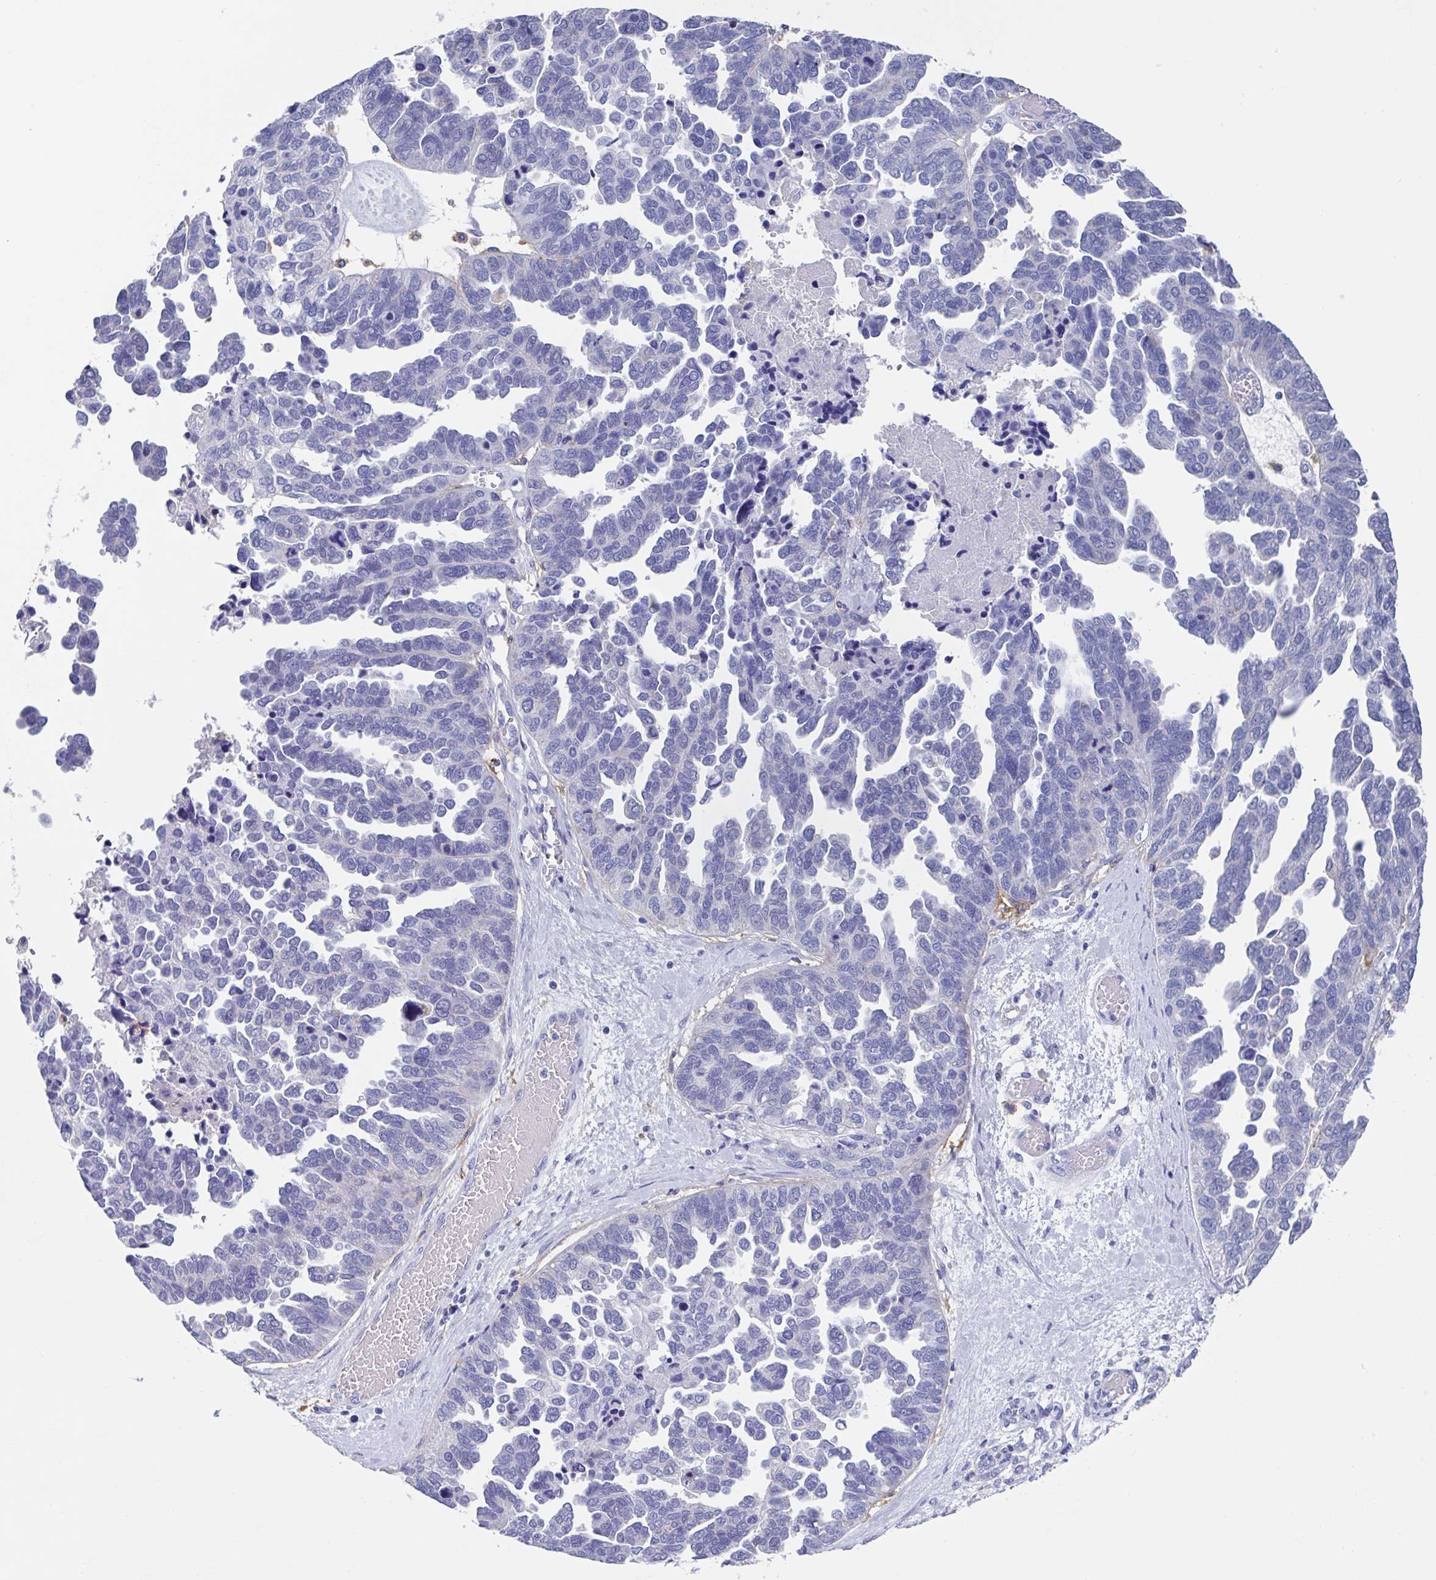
{"staining": {"intensity": "negative", "quantity": "none", "location": "none"}, "tissue": "ovarian cancer", "cell_type": "Tumor cells", "image_type": "cancer", "snomed": [{"axis": "morphology", "description": "Cystadenocarcinoma, serous, NOS"}, {"axis": "topography", "description": "Ovary"}], "caption": "Image shows no protein positivity in tumor cells of serous cystadenocarcinoma (ovarian) tissue. Nuclei are stained in blue.", "gene": "FCGR3A", "patient": {"sex": "female", "age": 64}}